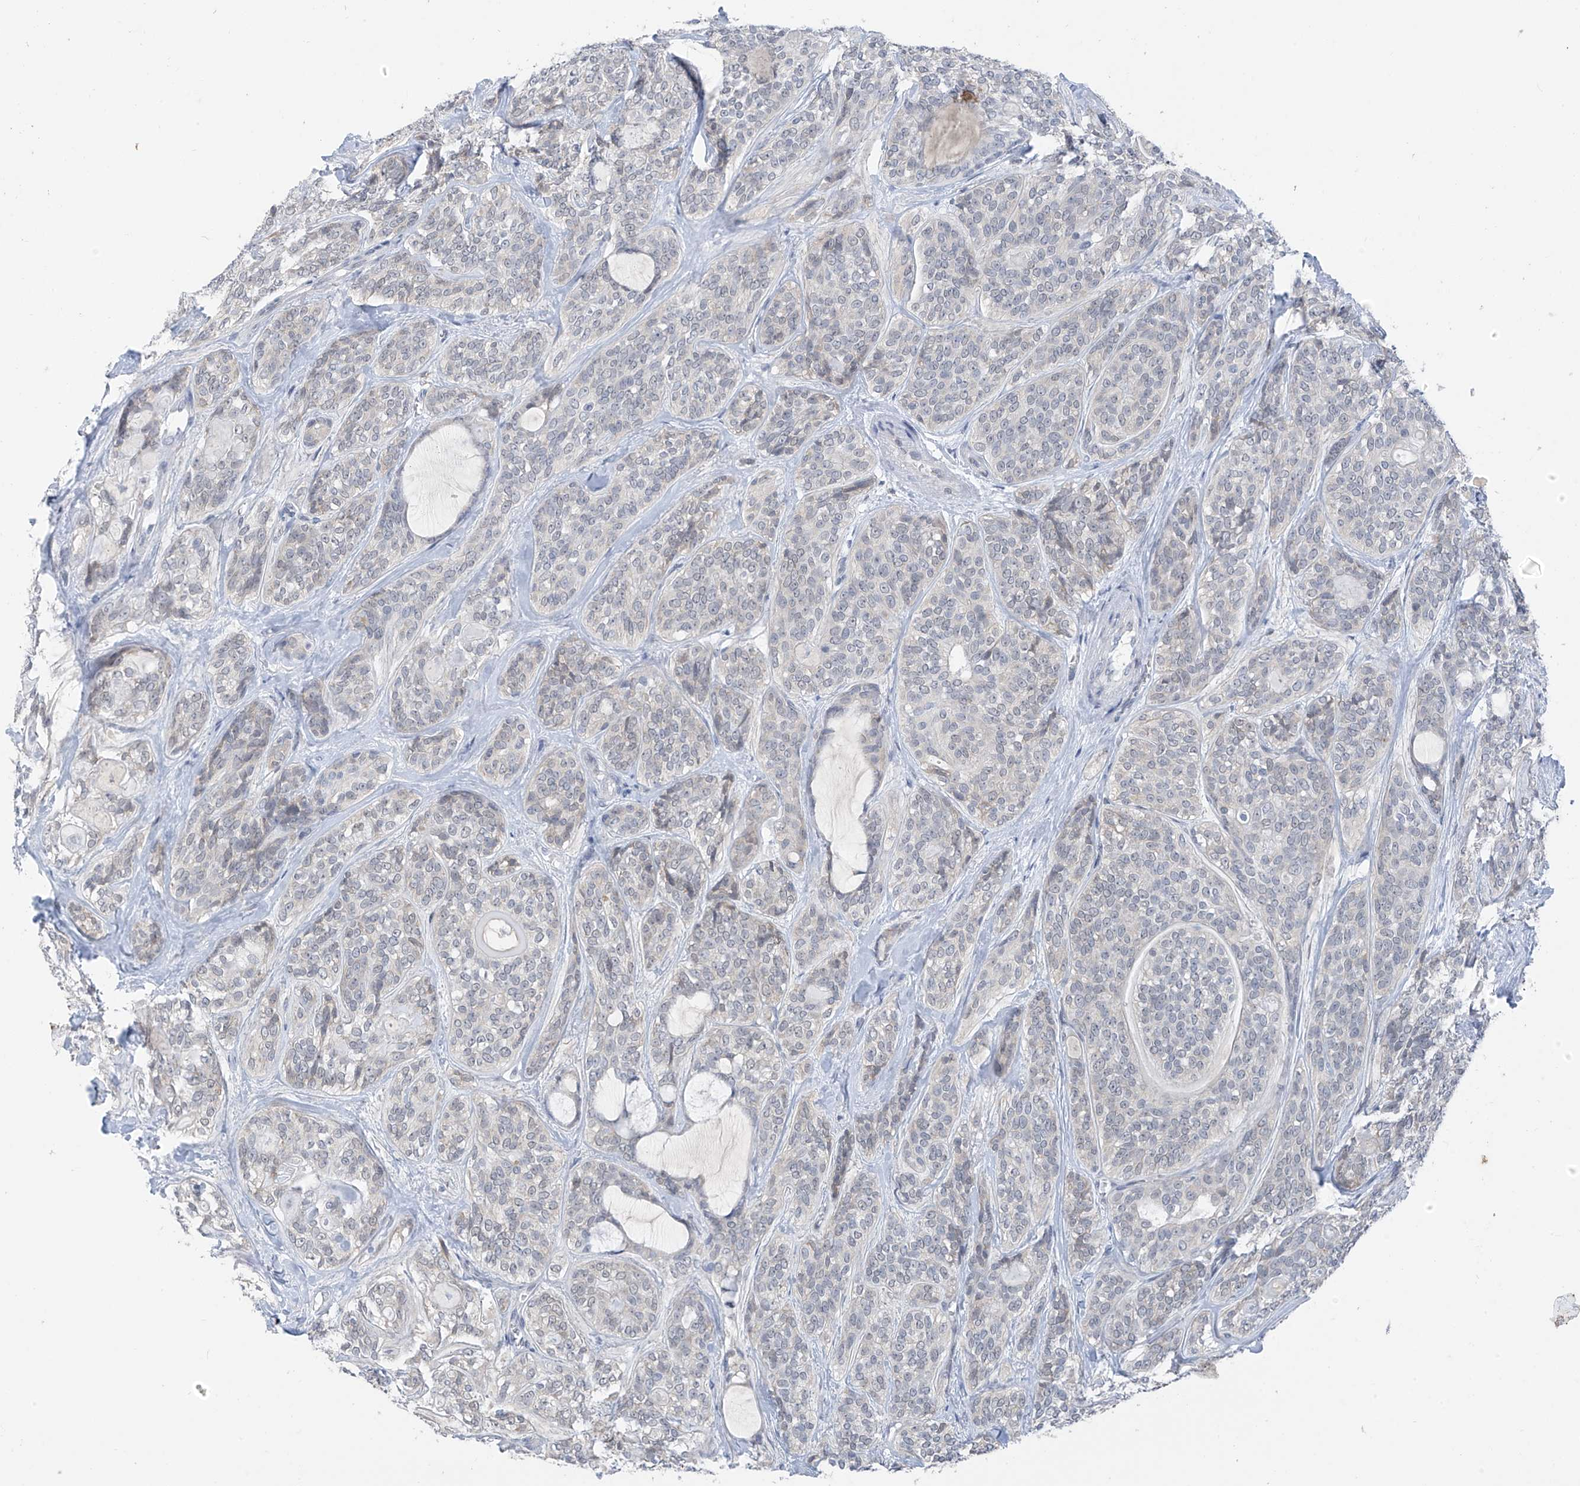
{"staining": {"intensity": "negative", "quantity": "none", "location": "none"}, "tissue": "head and neck cancer", "cell_type": "Tumor cells", "image_type": "cancer", "snomed": [{"axis": "morphology", "description": "Adenocarcinoma, NOS"}, {"axis": "topography", "description": "Head-Neck"}], "caption": "Tumor cells are negative for protein expression in human adenocarcinoma (head and neck). (IHC, brightfield microscopy, high magnification).", "gene": "CYP4V2", "patient": {"sex": "male", "age": 66}}